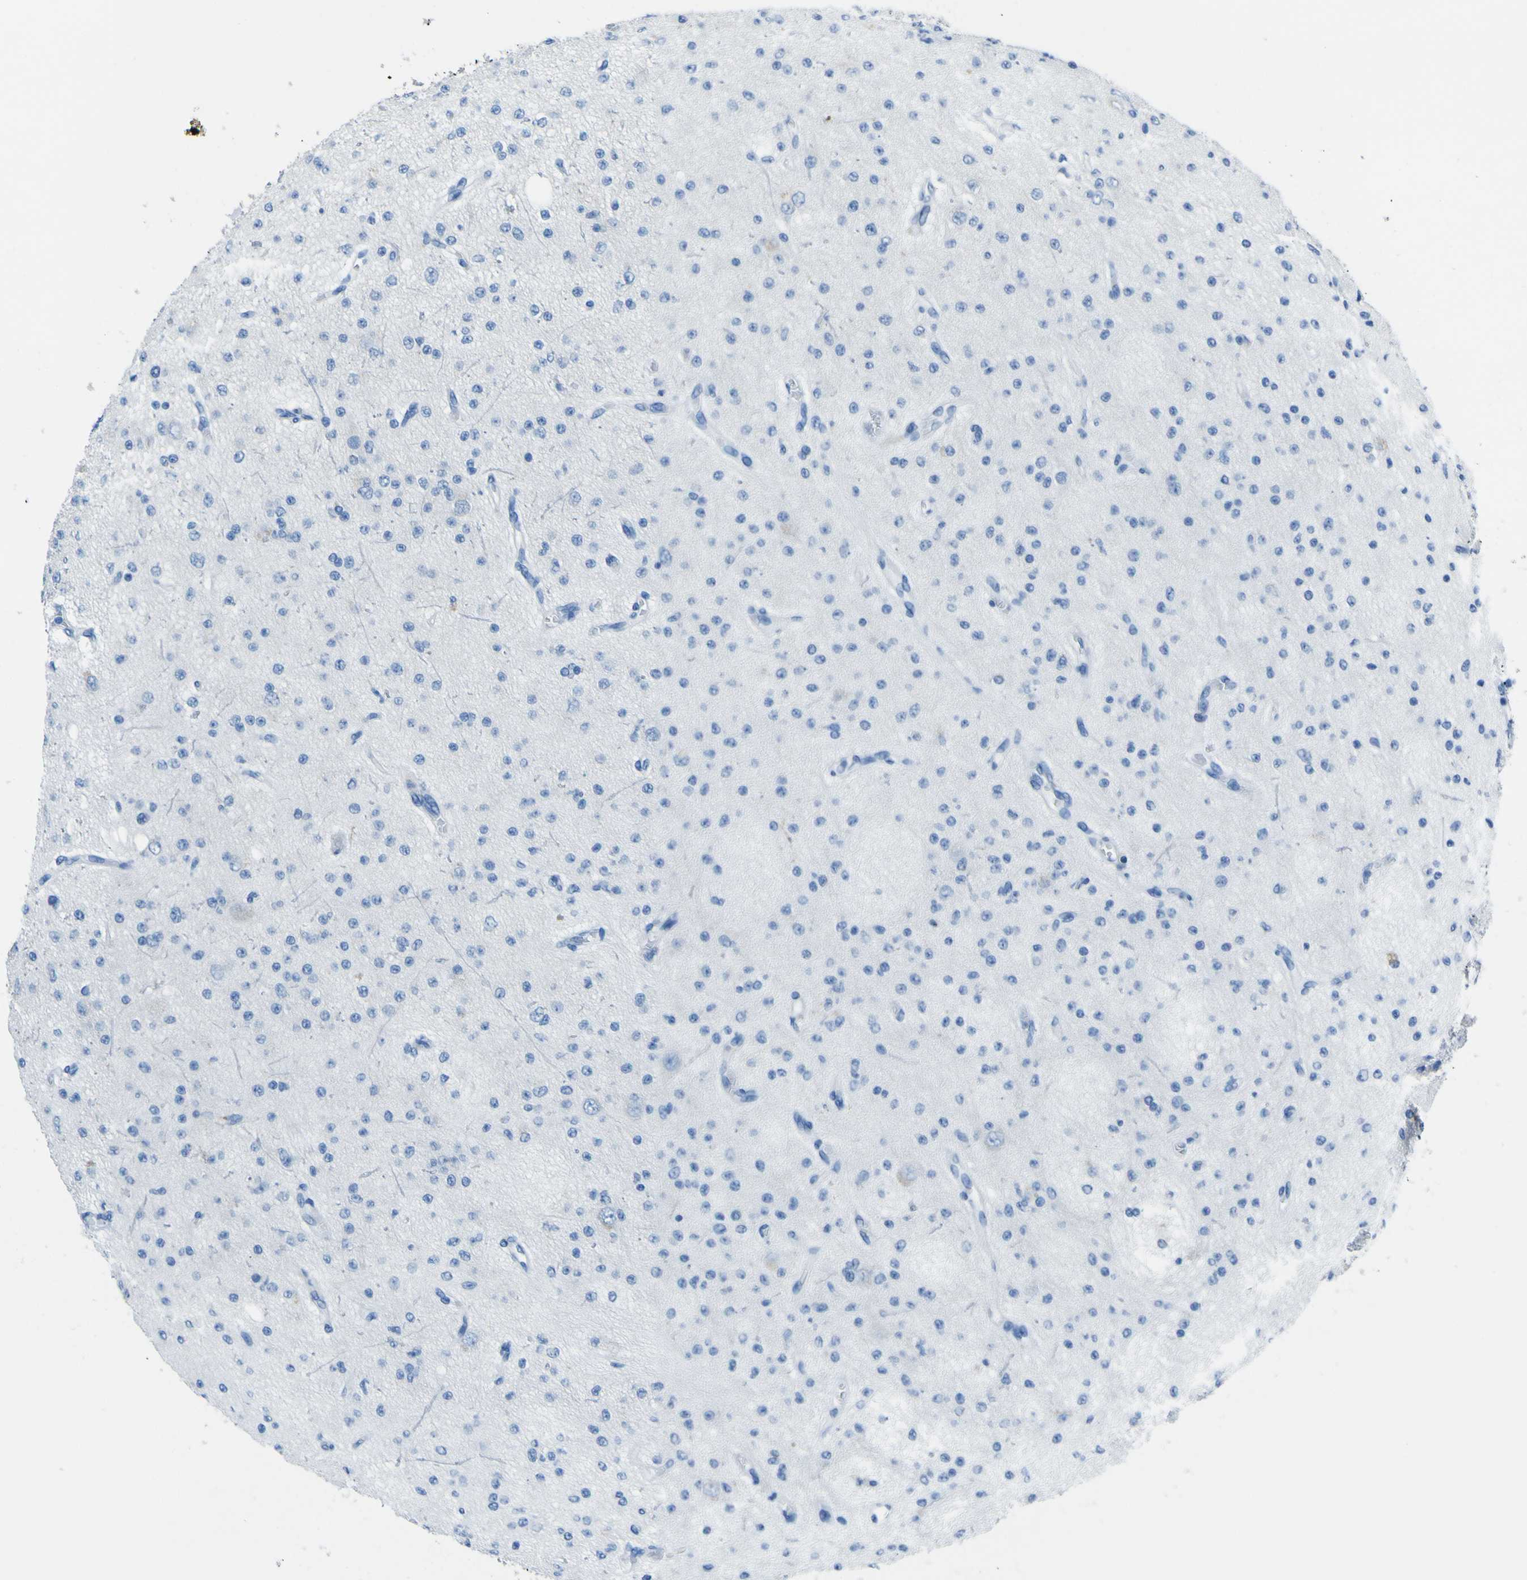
{"staining": {"intensity": "negative", "quantity": "none", "location": "none"}, "tissue": "glioma", "cell_type": "Tumor cells", "image_type": "cancer", "snomed": [{"axis": "morphology", "description": "Glioma, malignant, Low grade"}, {"axis": "topography", "description": "Brain"}], "caption": "Photomicrograph shows no protein staining in tumor cells of glioma tissue.", "gene": "ACSL1", "patient": {"sex": "male", "age": 38}}